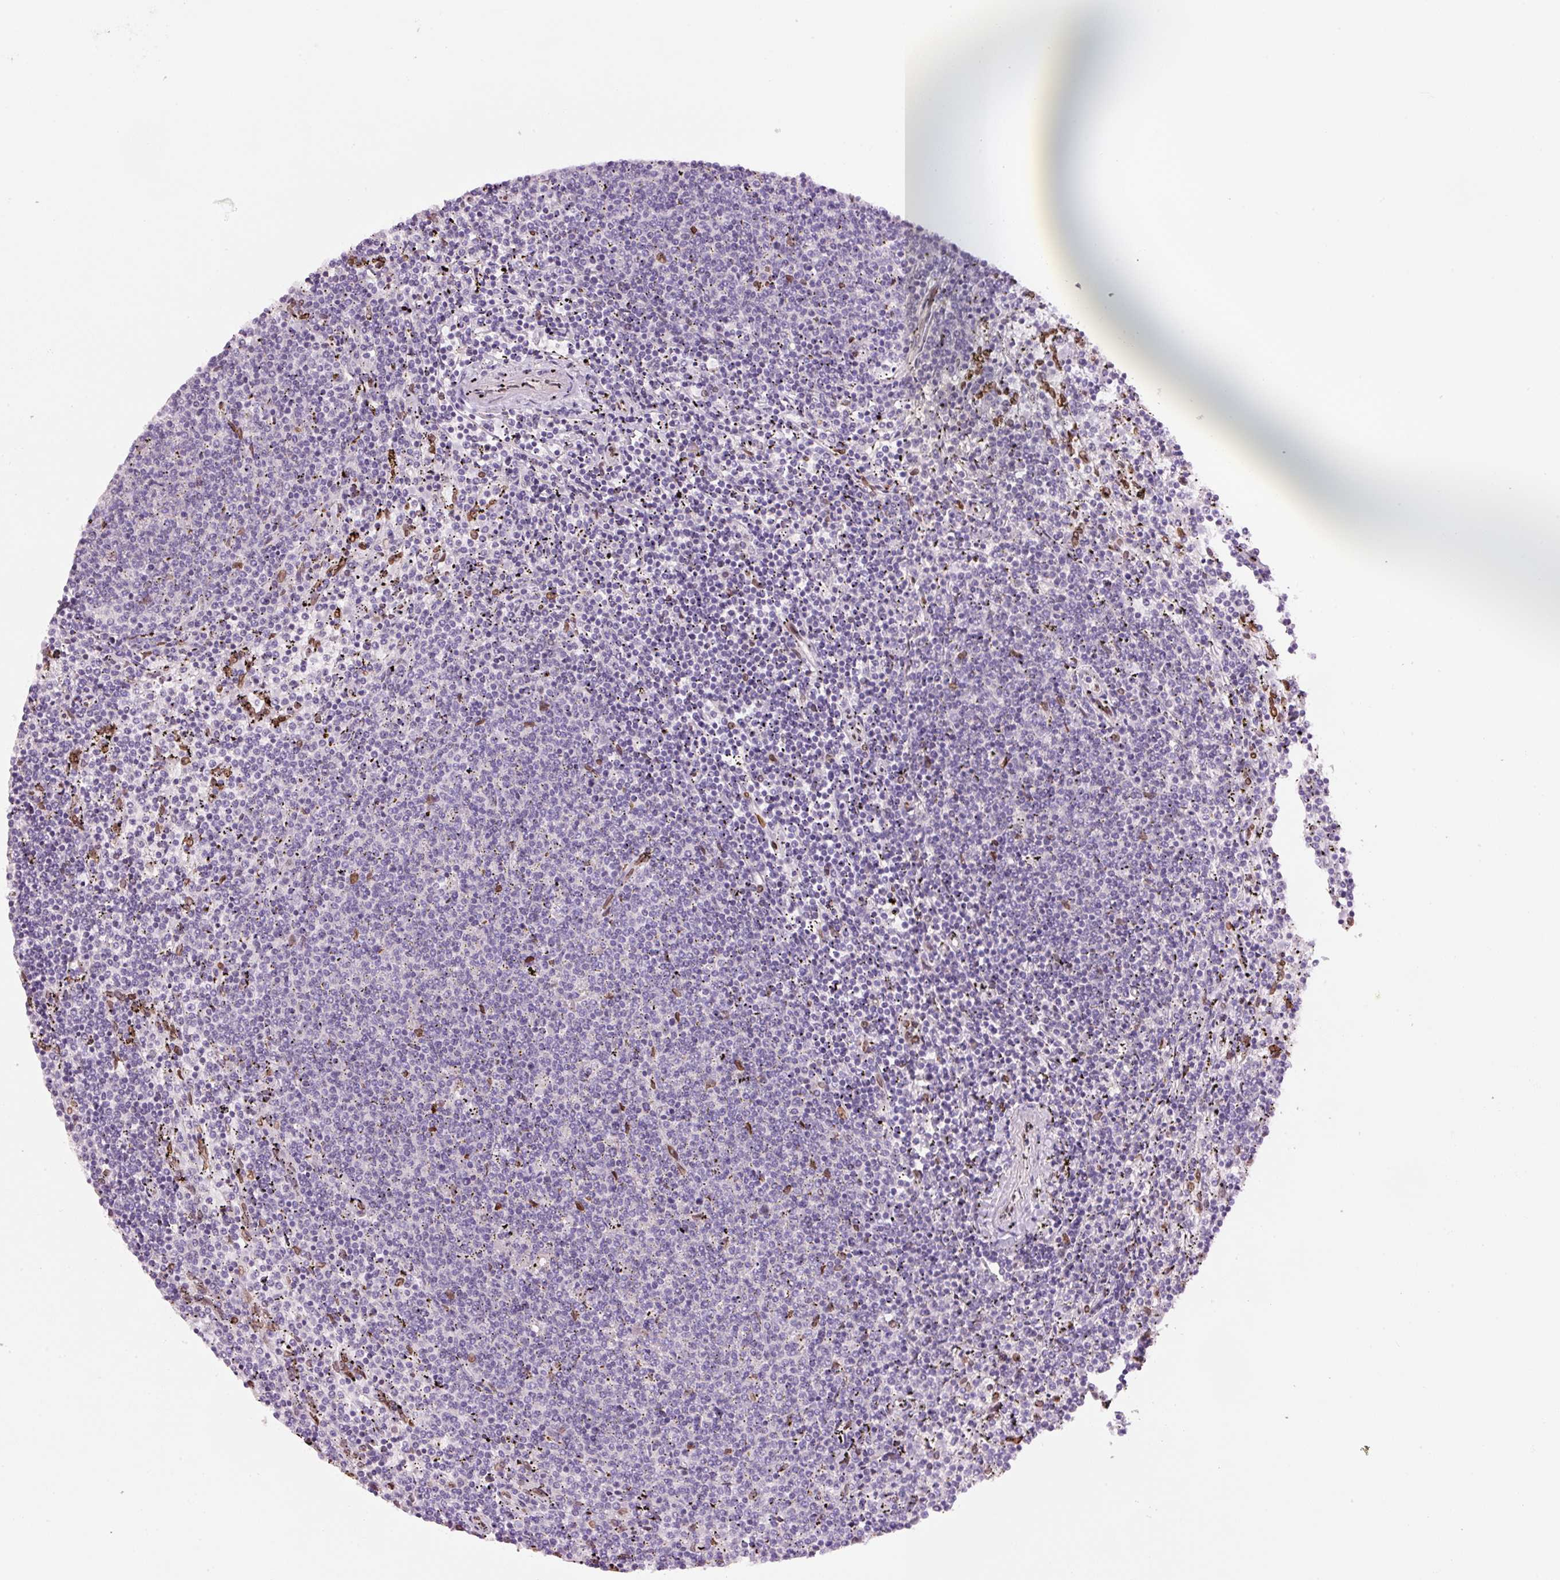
{"staining": {"intensity": "negative", "quantity": "none", "location": "none"}, "tissue": "lymphoma", "cell_type": "Tumor cells", "image_type": "cancer", "snomed": [{"axis": "morphology", "description": "Malignant lymphoma, non-Hodgkin's type, Low grade"}, {"axis": "topography", "description": "Spleen"}], "caption": "Immunohistochemistry histopathology image of neoplastic tissue: human lymphoma stained with DAB demonstrates no significant protein staining in tumor cells. The staining was performed using DAB (3,3'-diaminobenzidine) to visualize the protein expression in brown, while the nuclei were stained in blue with hematoxylin (Magnification: 20x).", "gene": "ZNF224", "patient": {"sex": "female", "age": 50}}